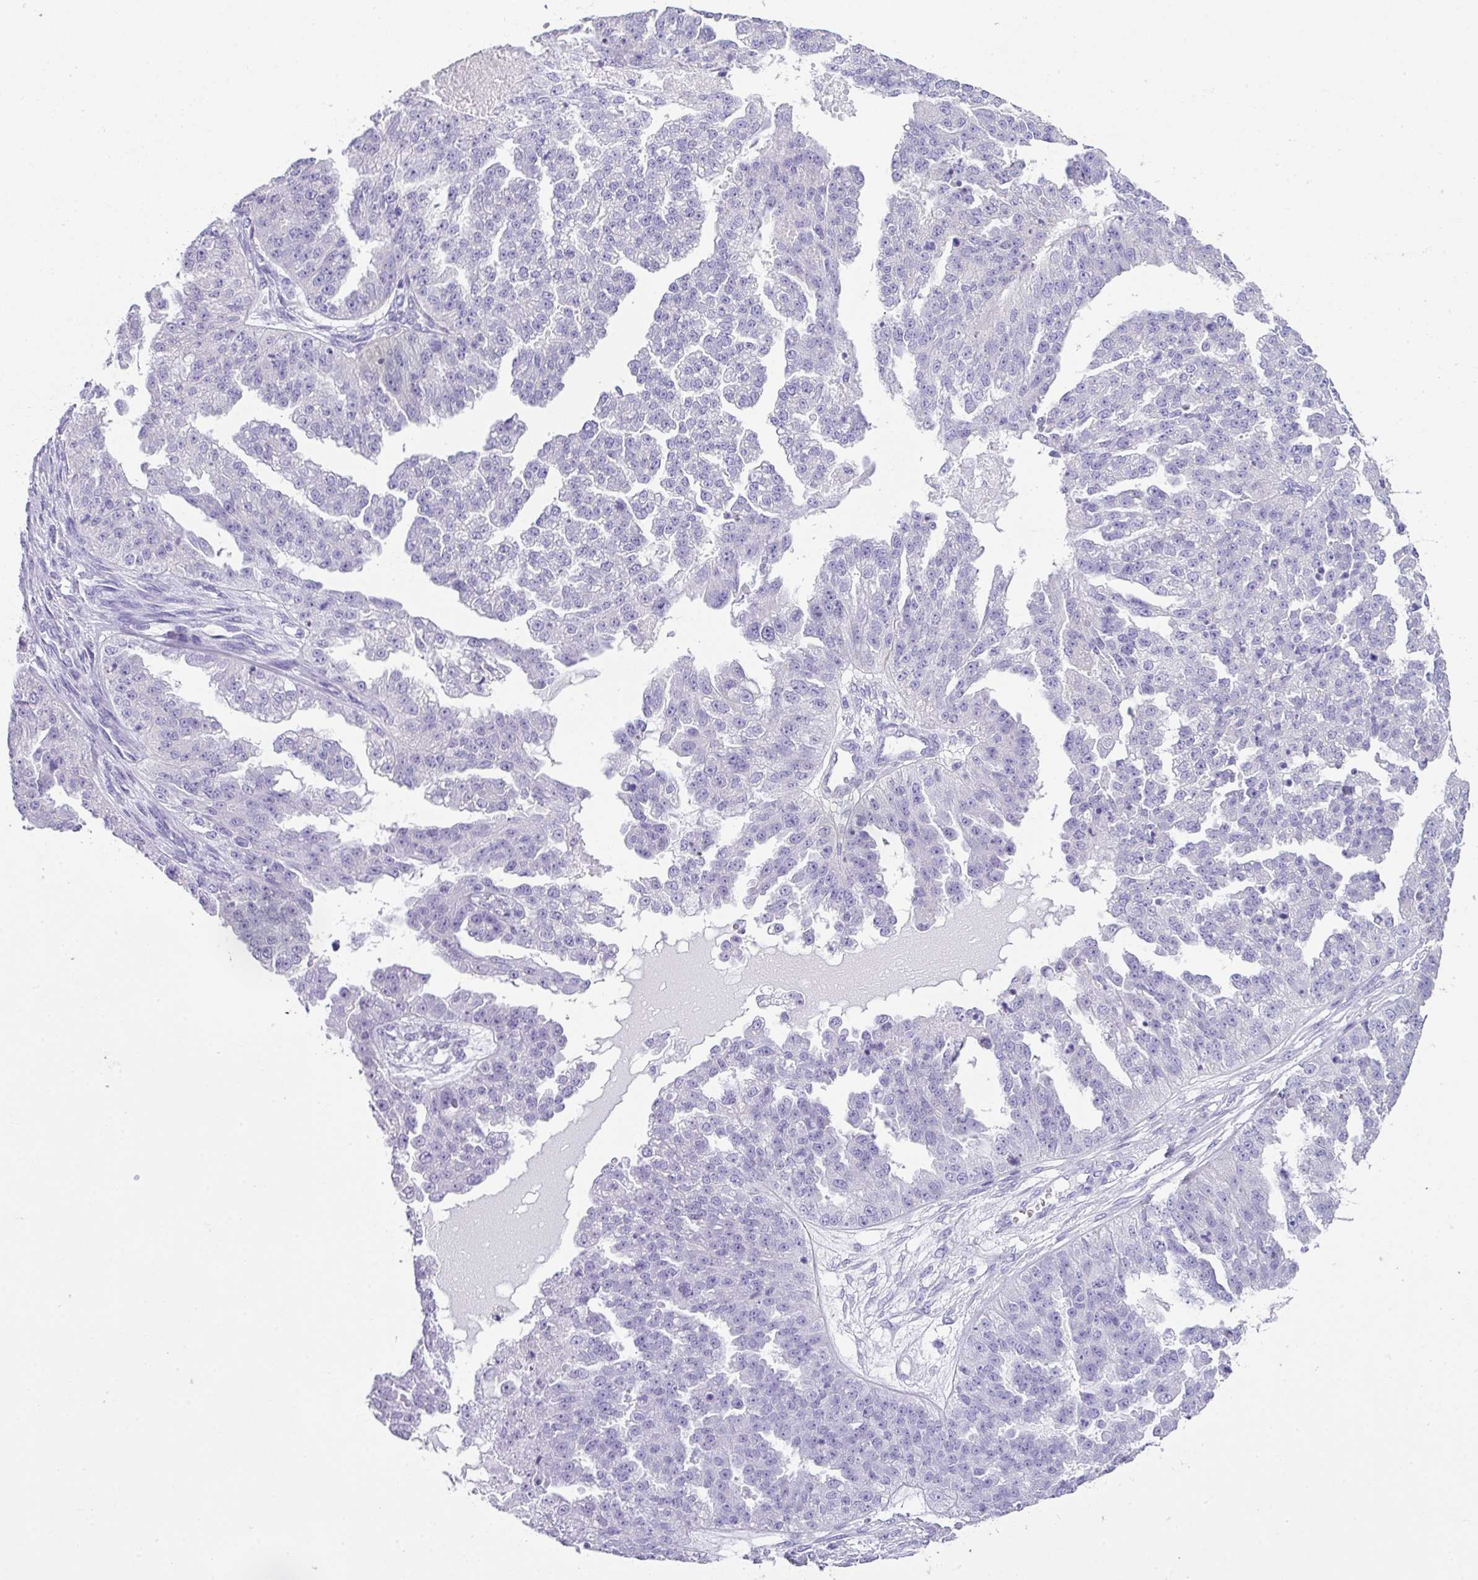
{"staining": {"intensity": "negative", "quantity": "none", "location": "none"}, "tissue": "ovarian cancer", "cell_type": "Tumor cells", "image_type": "cancer", "snomed": [{"axis": "morphology", "description": "Cystadenocarcinoma, serous, NOS"}, {"axis": "topography", "description": "Ovary"}], "caption": "Ovarian cancer was stained to show a protein in brown. There is no significant staining in tumor cells.", "gene": "PALS2", "patient": {"sex": "female", "age": 58}}